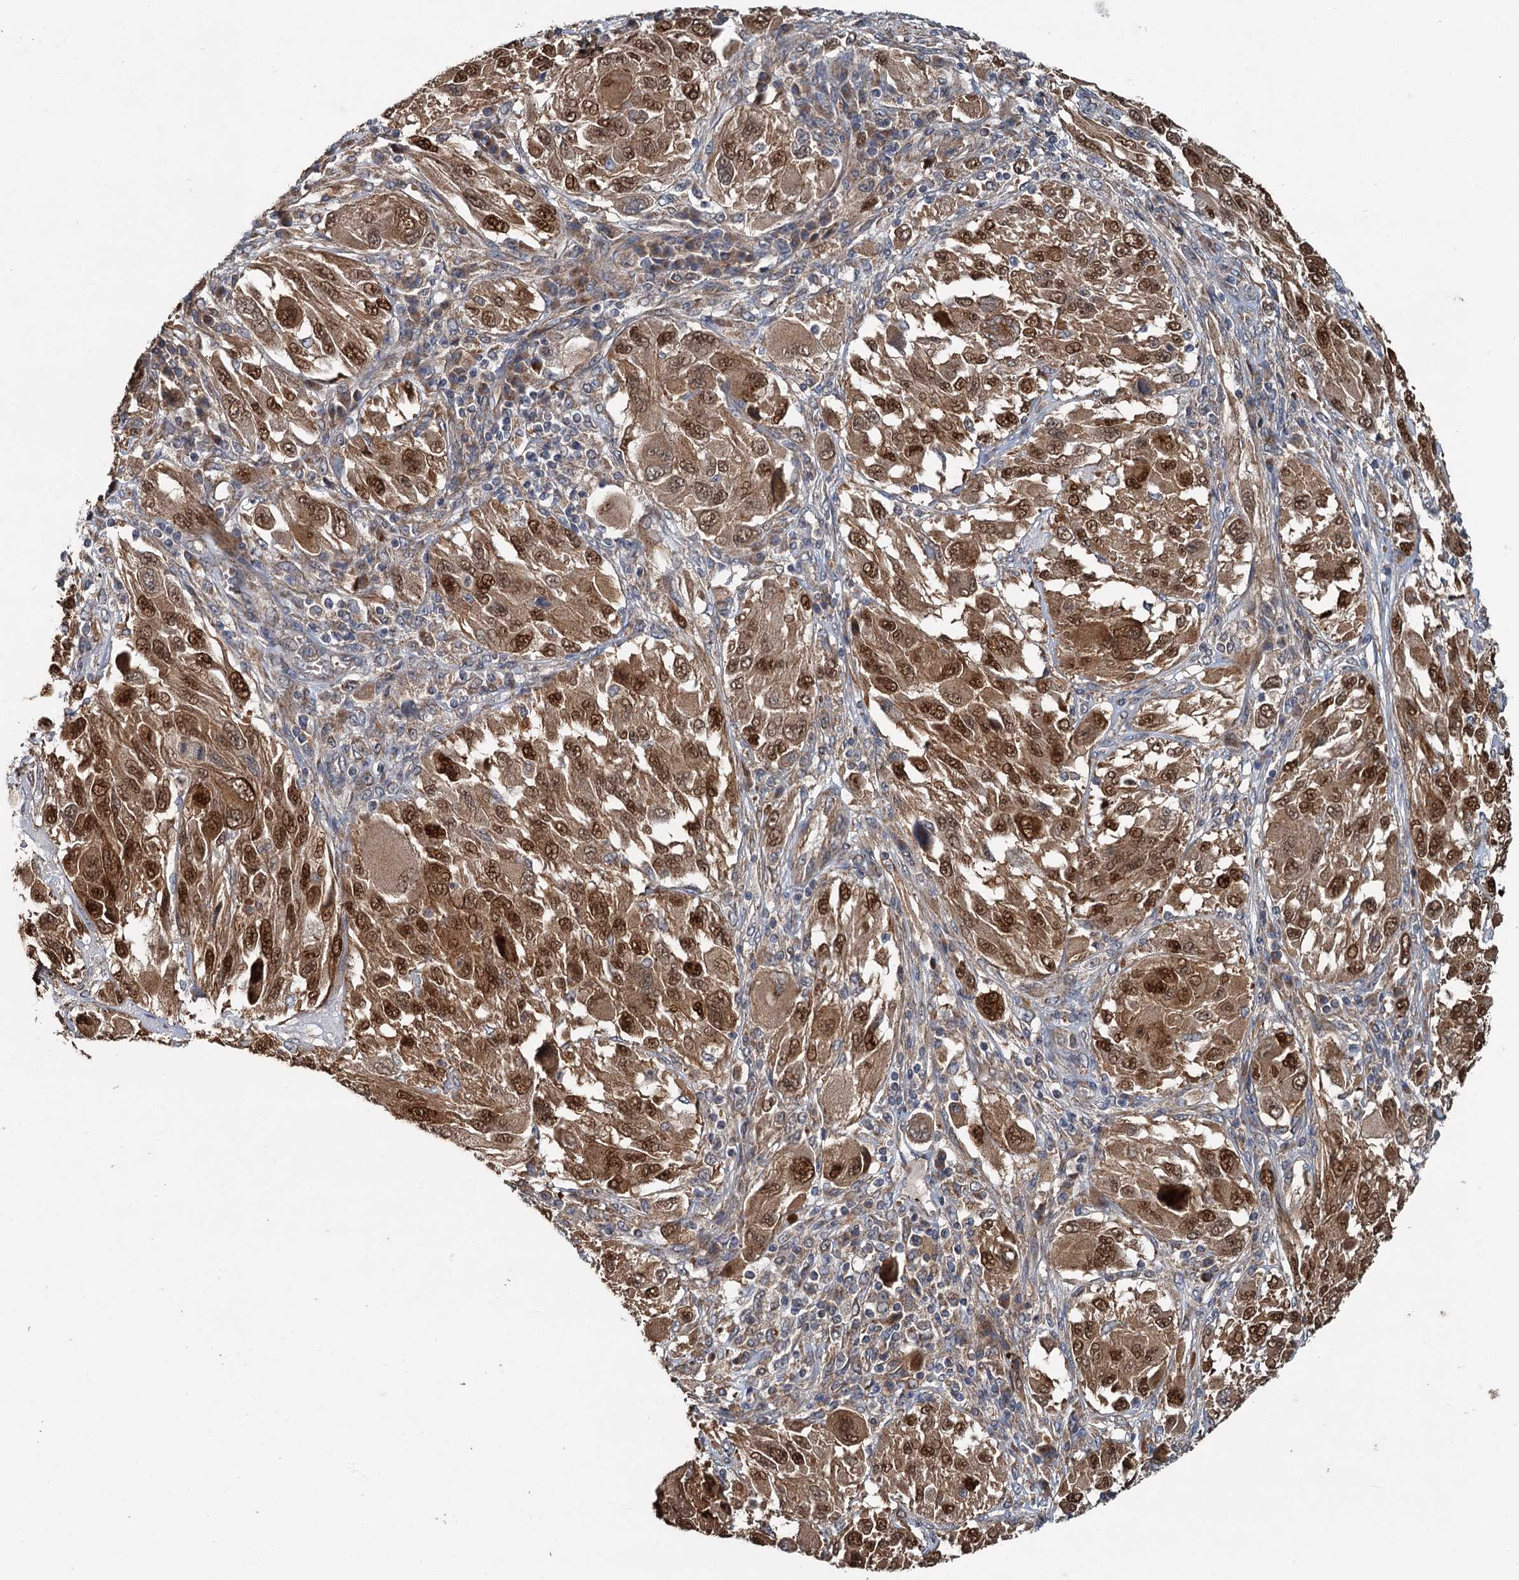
{"staining": {"intensity": "strong", "quantity": ">75%", "location": "cytoplasmic/membranous,nuclear"}, "tissue": "melanoma", "cell_type": "Tumor cells", "image_type": "cancer", "snomed": [{"axis": "morphology", "description": "Malignant melanoma, NOS"}, {"axis": "topography", "description": "Skin"}], "caption": "This photomicrograph reveals IHC staining of melanoma, with high strong cytoplasmic/membranous and nuclear positivity in about >75% of tumor cells.", "gene": "LRRK2", "patient": {"sex": "female", "age": 91}}